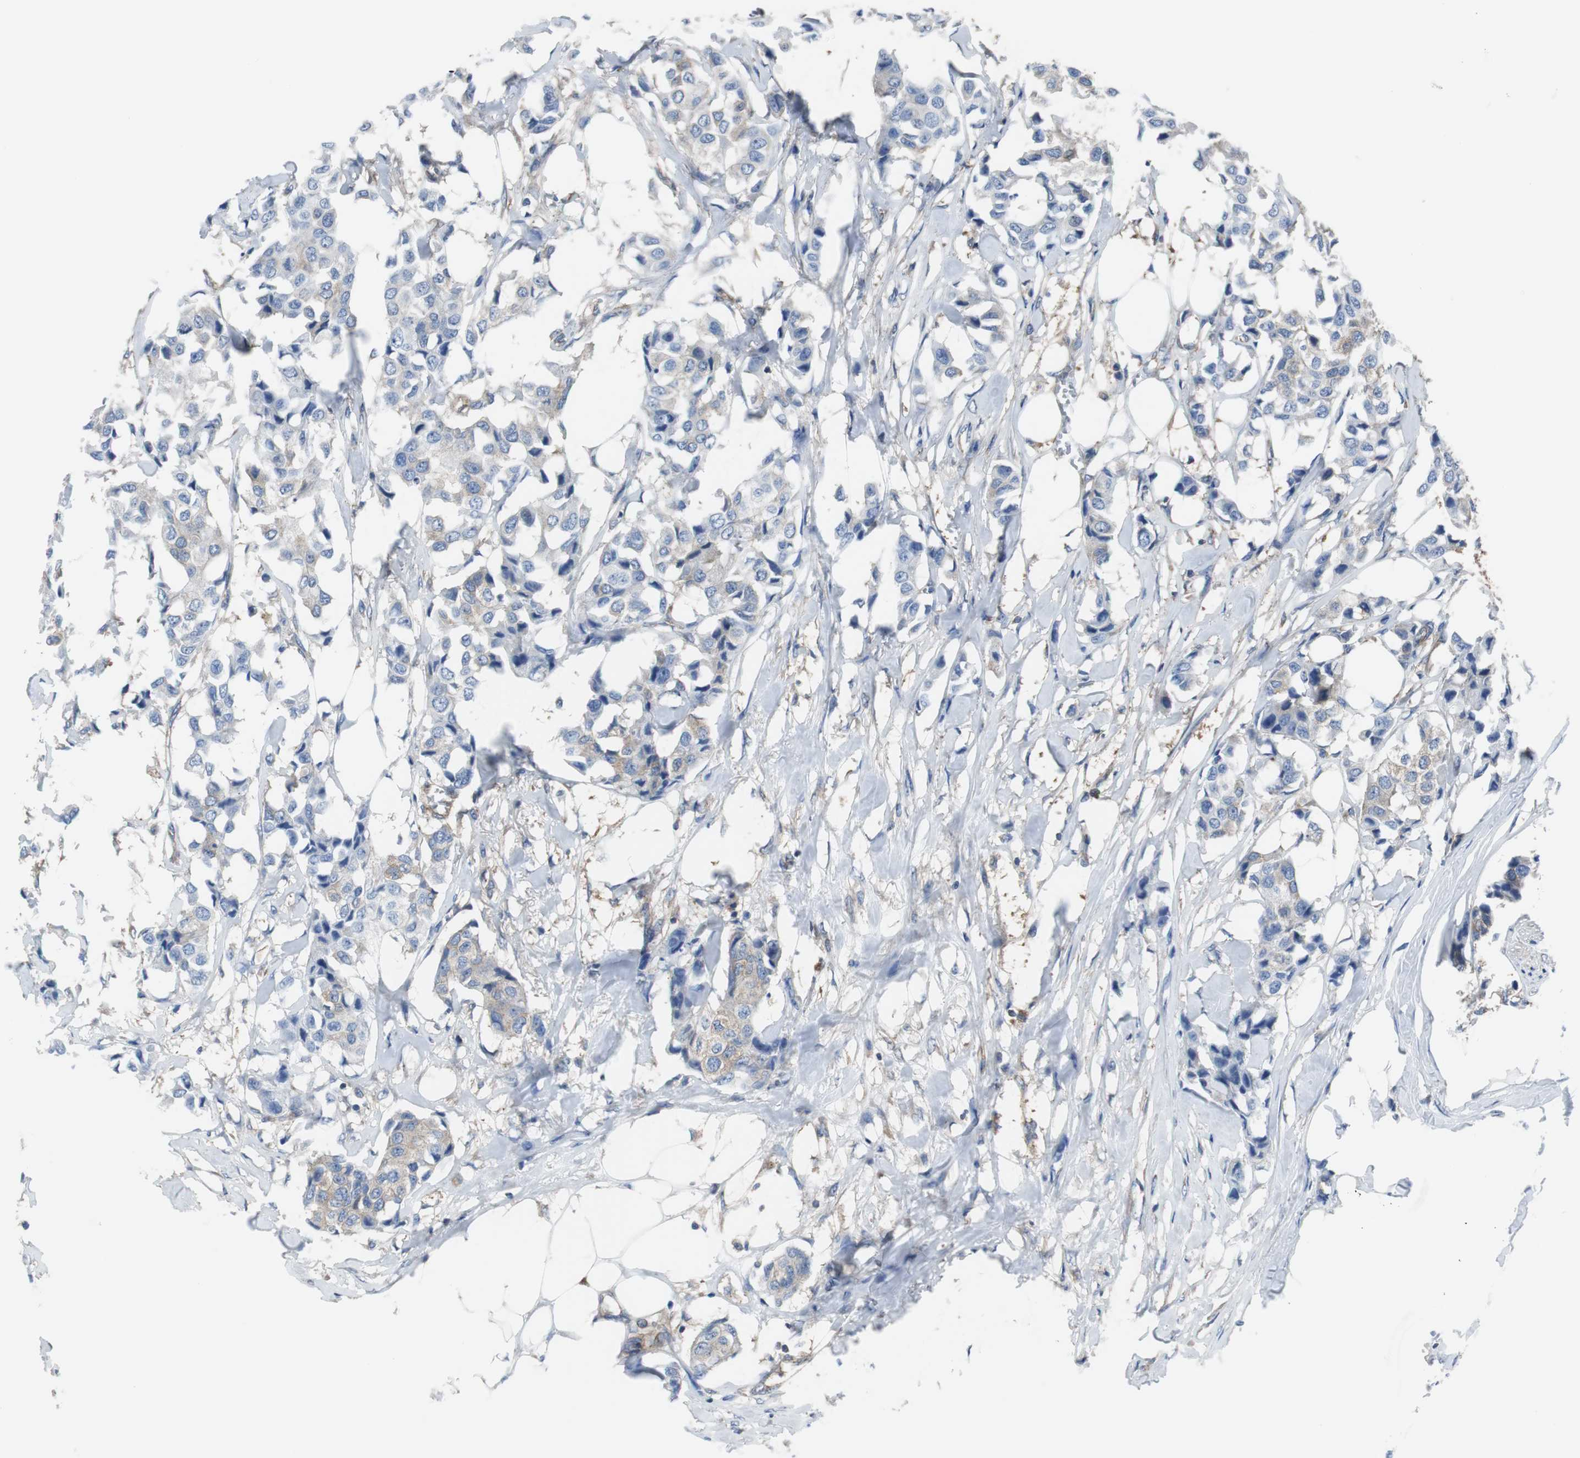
{"staining": {"intensity": "moderate", "quantity": "25%-75%", "location": "cytoplasmic/membranous"}, "tissue": "breast cancer", "cell_type": "Tumor cells", "image_type": "cancer", "snomed": [{"axis": "morphology", "description": "Duct carcinoma"}, {"axis": "topography", "description": "Breast"}], "caption": "IHC photomicrograph of human infiltrating ductal carcinoma (breast) stained for a protein (brown), which shows medium levels of moderate cytoplasmic/membranous expression in approximately 25%-75% of tumor cells.", "gene": "BRAF", "patient": {"sex": "female", "age": 80}}